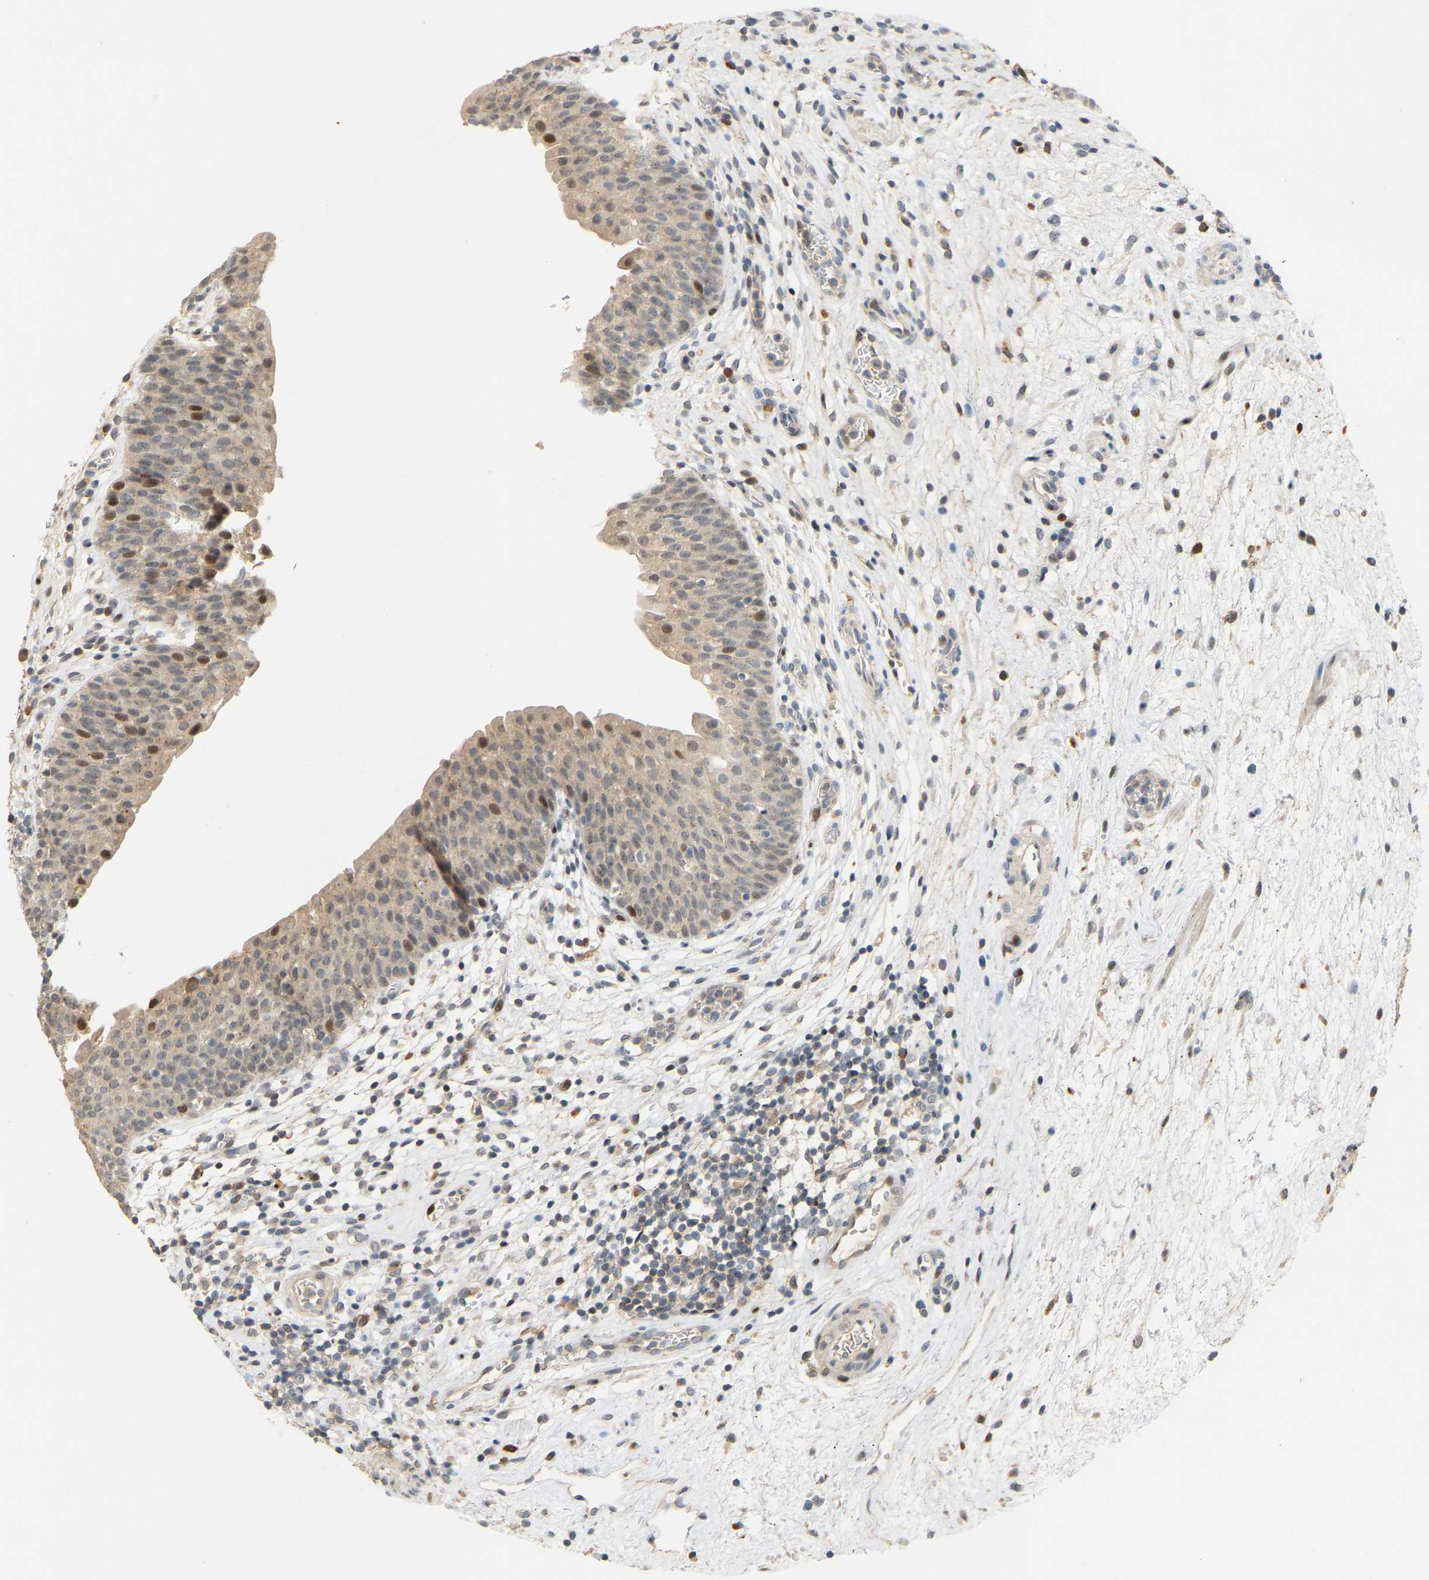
{"staining": {"intensity": "moderate", "quantity": ">75%", "location": "cytoplasmic/membranous,nuclear"}, "tissue": "urinary bladder", "cell_type": "Urothelial cells", "image_type": "normal", "snomed": [{"axis": "morphology", "description": "Normal tissue, NOS"}, {"axis": "topography", "description": "Urinary bladder"}], "caption": "About >75% of urothelial cells in benign urinary bladder show moderate cytoplasmic/membranous,nuclear protein expression as visualized by brown immunohistochemical staining.", "gene": "PTPN4", "patient": {"sex": "male", "age": 37}}